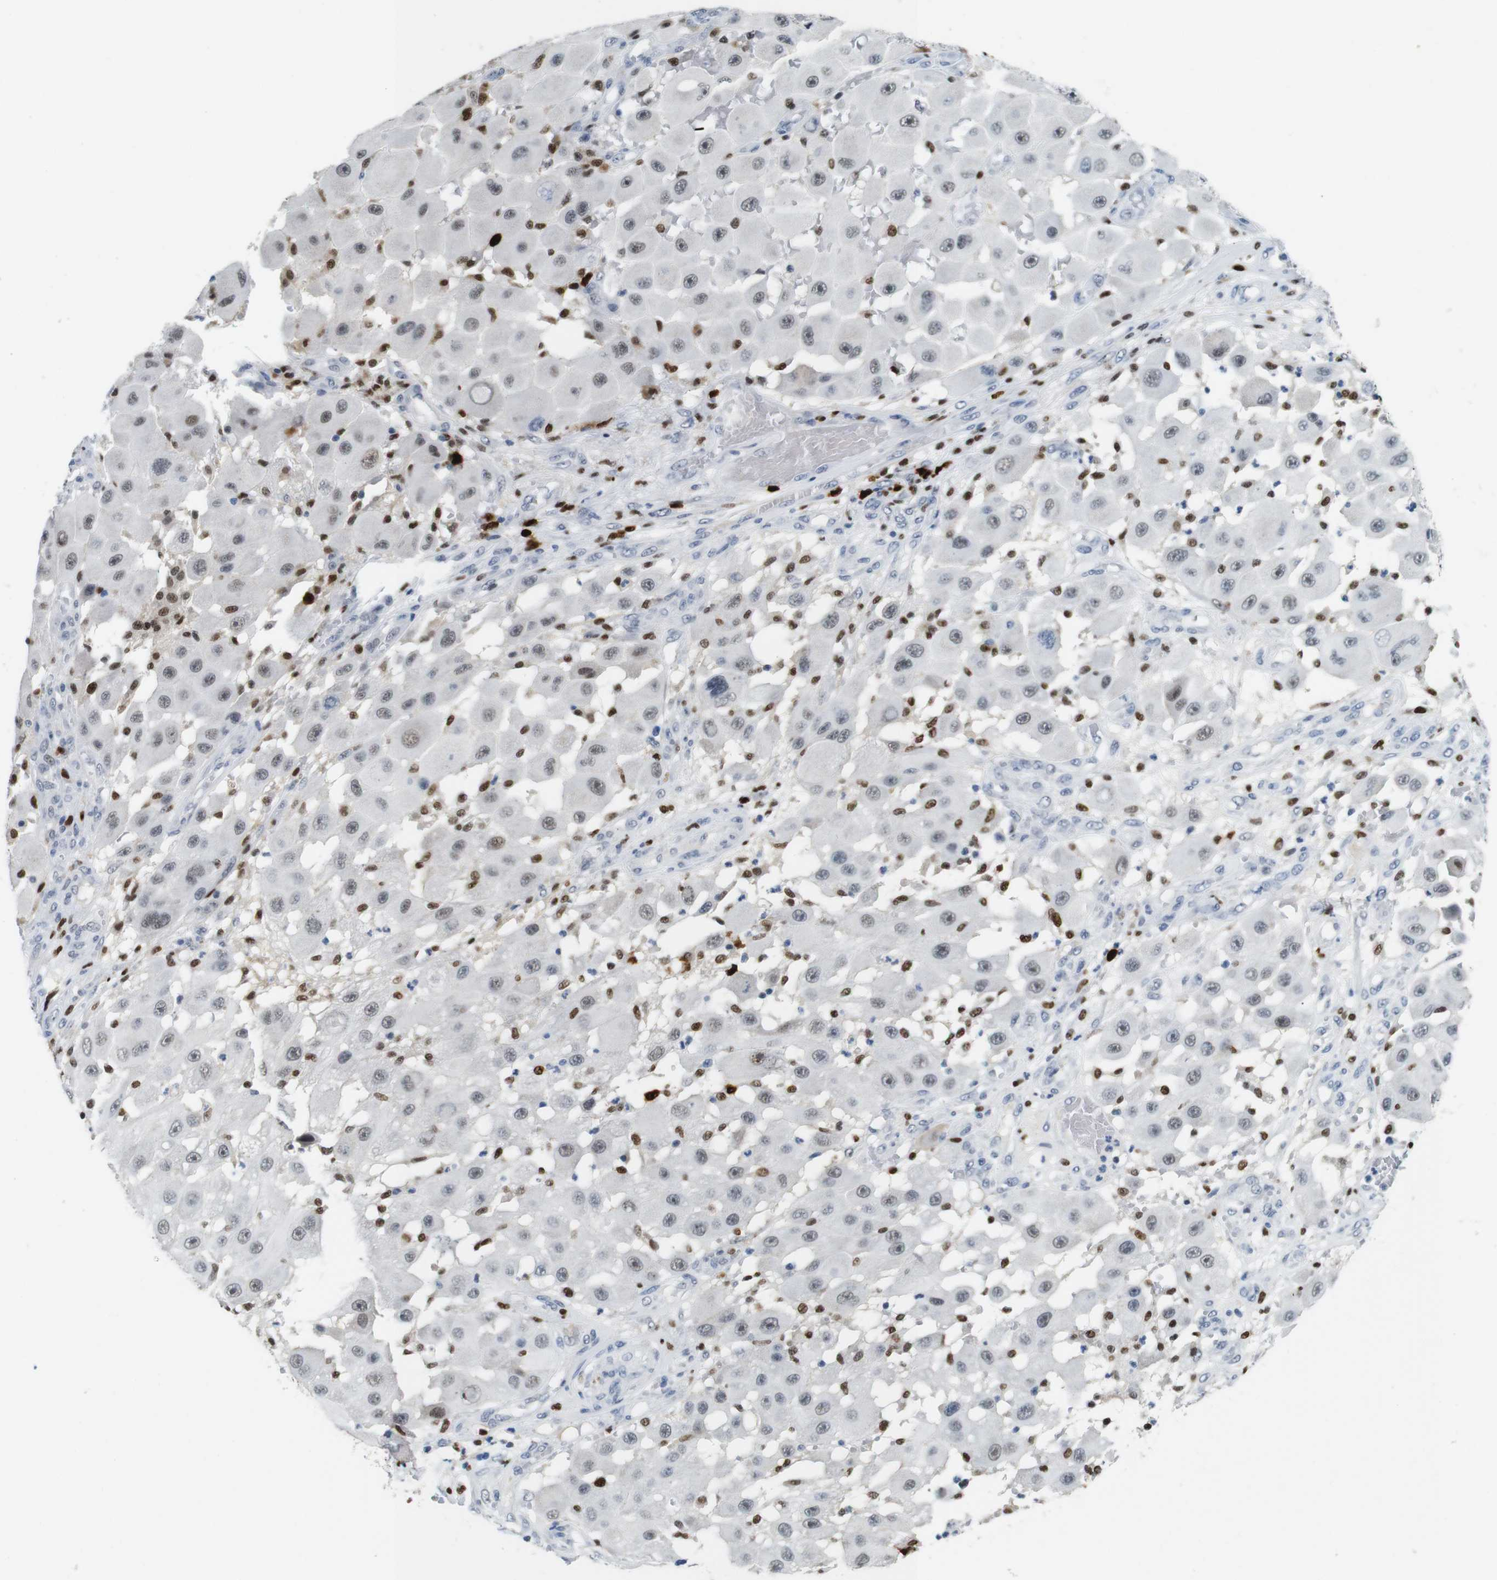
{"staining": {"intensity": "weak", "quantity": ">75%", "location": "nuclear"}, "tissue": "melanoma", "cell_type": "Tumor cells", "image_type": "cancer", "snomed": [{"axis": "morphology", "description": "Malignant melanoma, NOS"}, {"axis": "topography", "description": "Skin"}], "caption": "IHC of malignant melanoma demonstrates low levels of weak nuclear expression in about >75% of tumor cells.", "gene": "IRF8", "patient": {"sex": "female", "age": 81}}